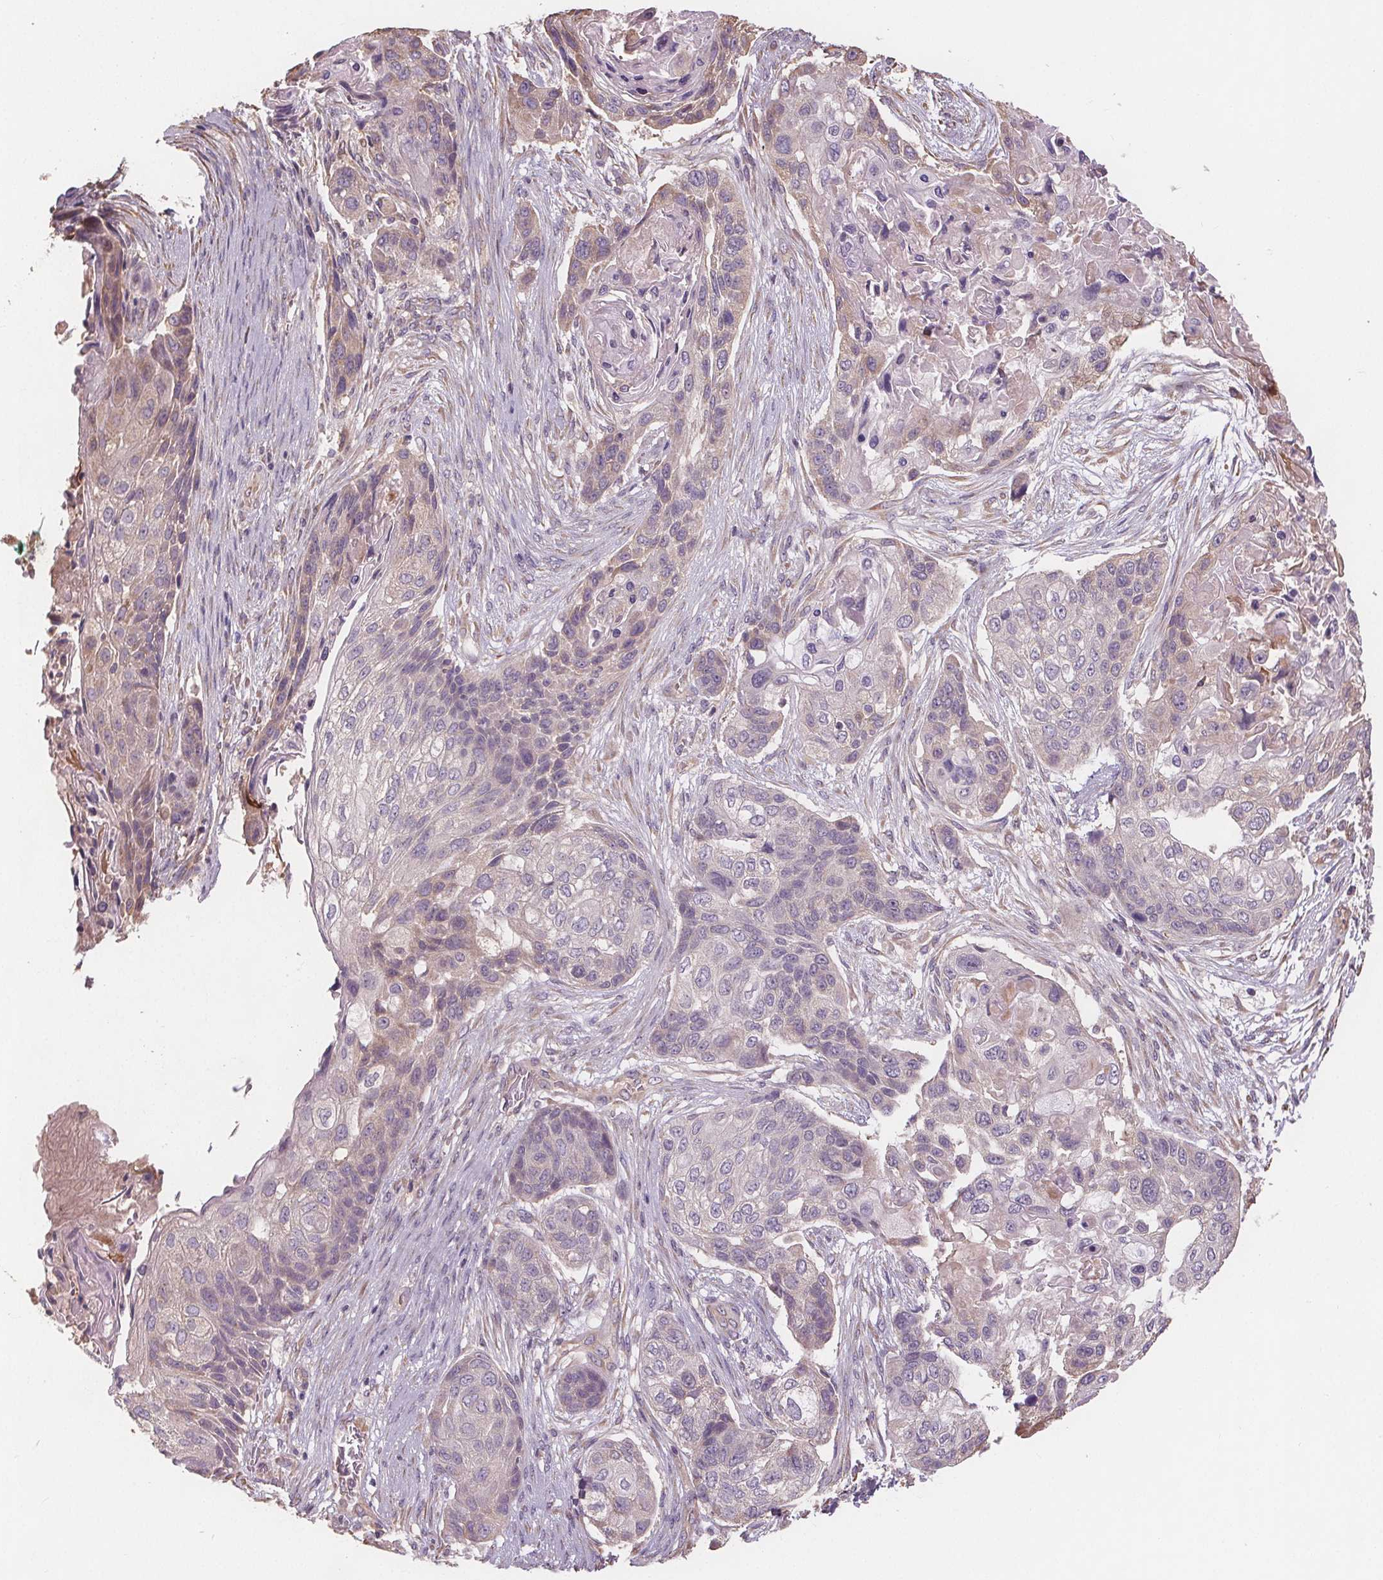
{"staining": {"intensity": "negative", "quantity": "none", "location": "none"}, "tissue": "lung cancer", "cell_type": "Tumor cells", "image_type": "cancer", "snomed": [{"axis": "morphology", "description": "Squamous cell carcinoma, NOS"}, {"axis": "topography", "description": "Lung"}], "caption": "A photomicrograph of human lung squamous cell carcinoma is negative for staining in tumor cells.", "gene": "TMEM80", "patient": {"sex": "male", "age": 69}}